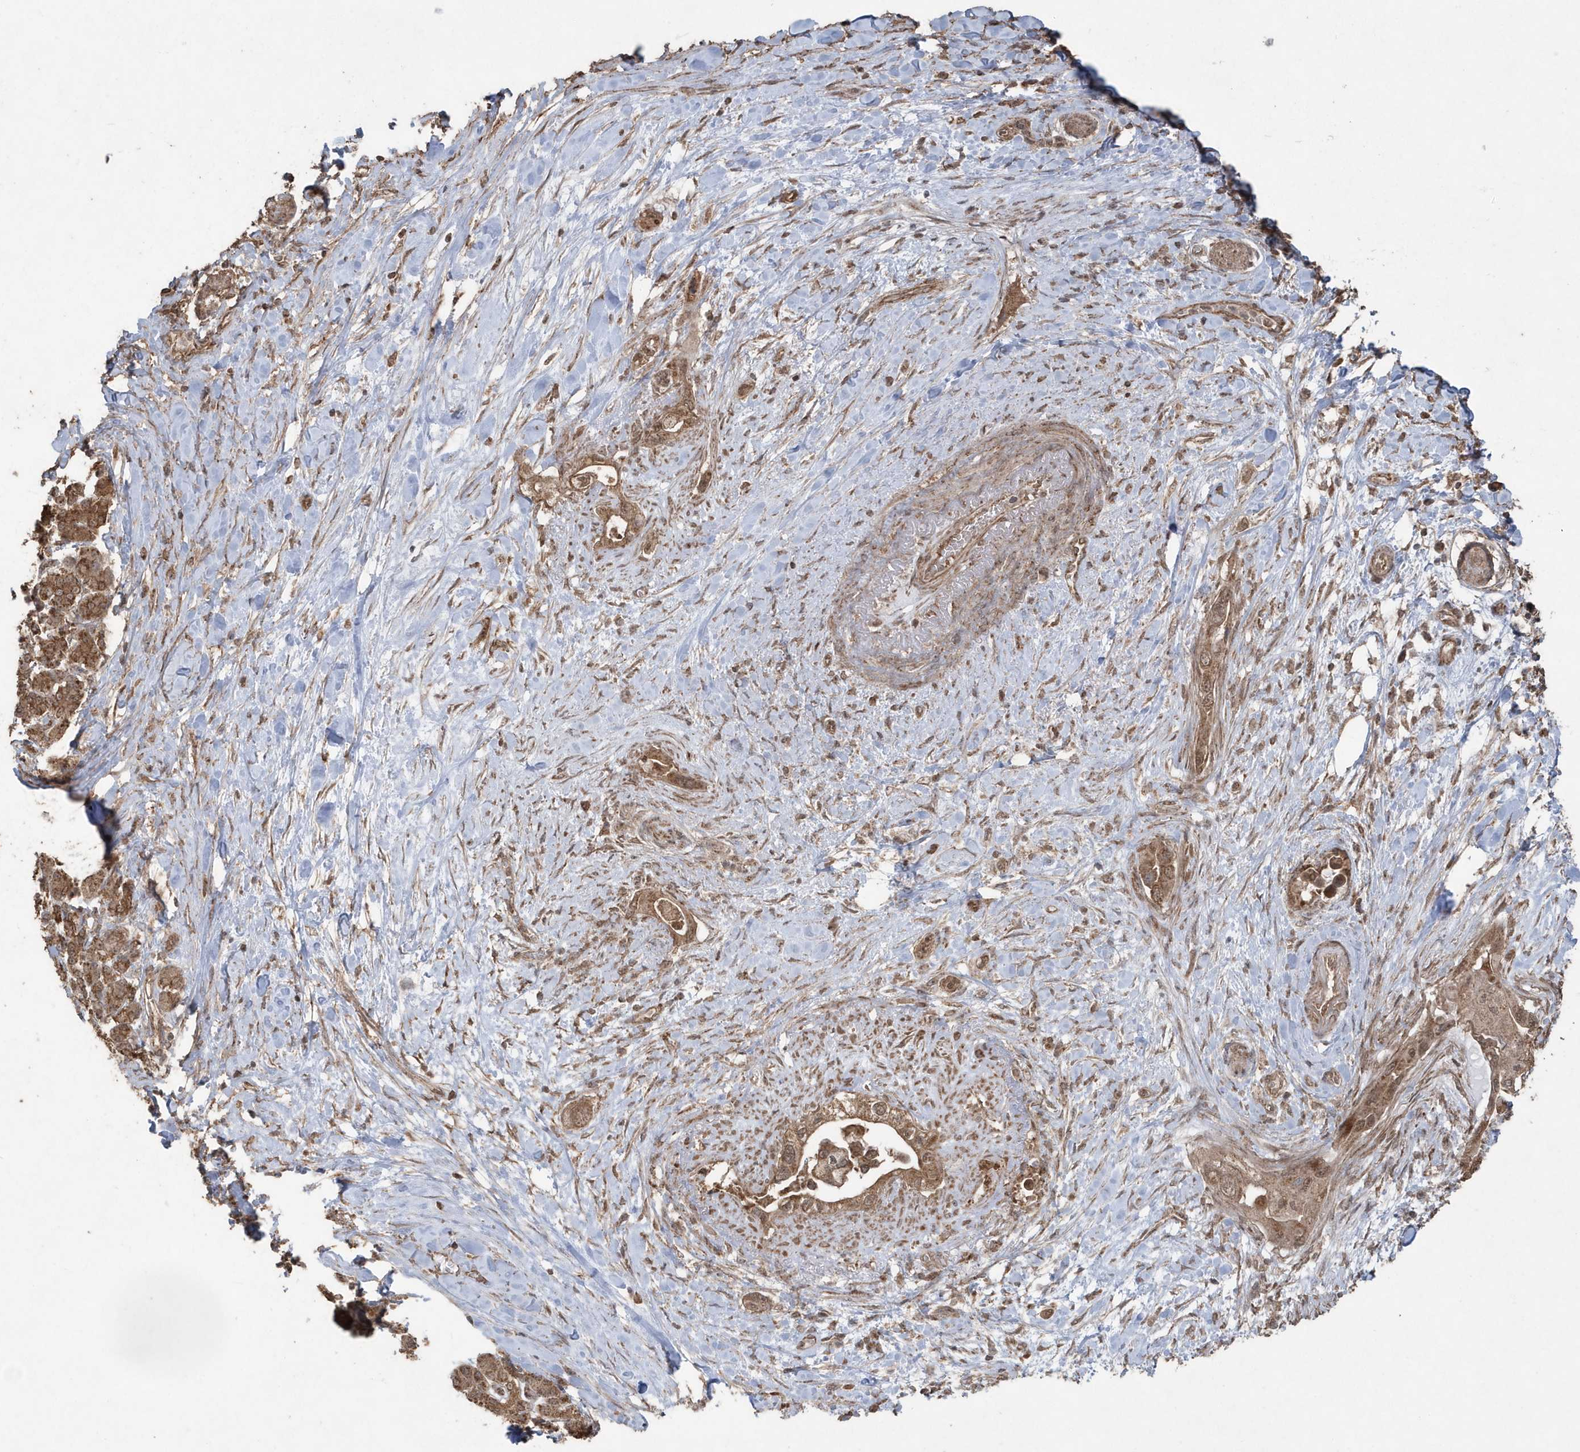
{"staining": {"intensity": "moderate", "quantity": ">75%", "location": "cytoplasmic/membranous,nuclear"}, "tissue": "pancreatic cancer", "cell_type": "Tumor cells", "image_type": "cancer", "snomed": [{"axis": "morphology", "description": "Inflammation, NOS"}, {"axis": "morphology", "description": "Adenocarcinoma, NOS"}, {"axis": "topography", "description": "Pancreas"}], "caption": "This is an image of immunohistochemistry staining of pancreatic adenocarcinoma, which shows moderate expression in the cytoplasmic/membranous and nuclear of tumor cells.", "gene": "PAXBP1", "patient": {"sex": "female", "age": 56}}